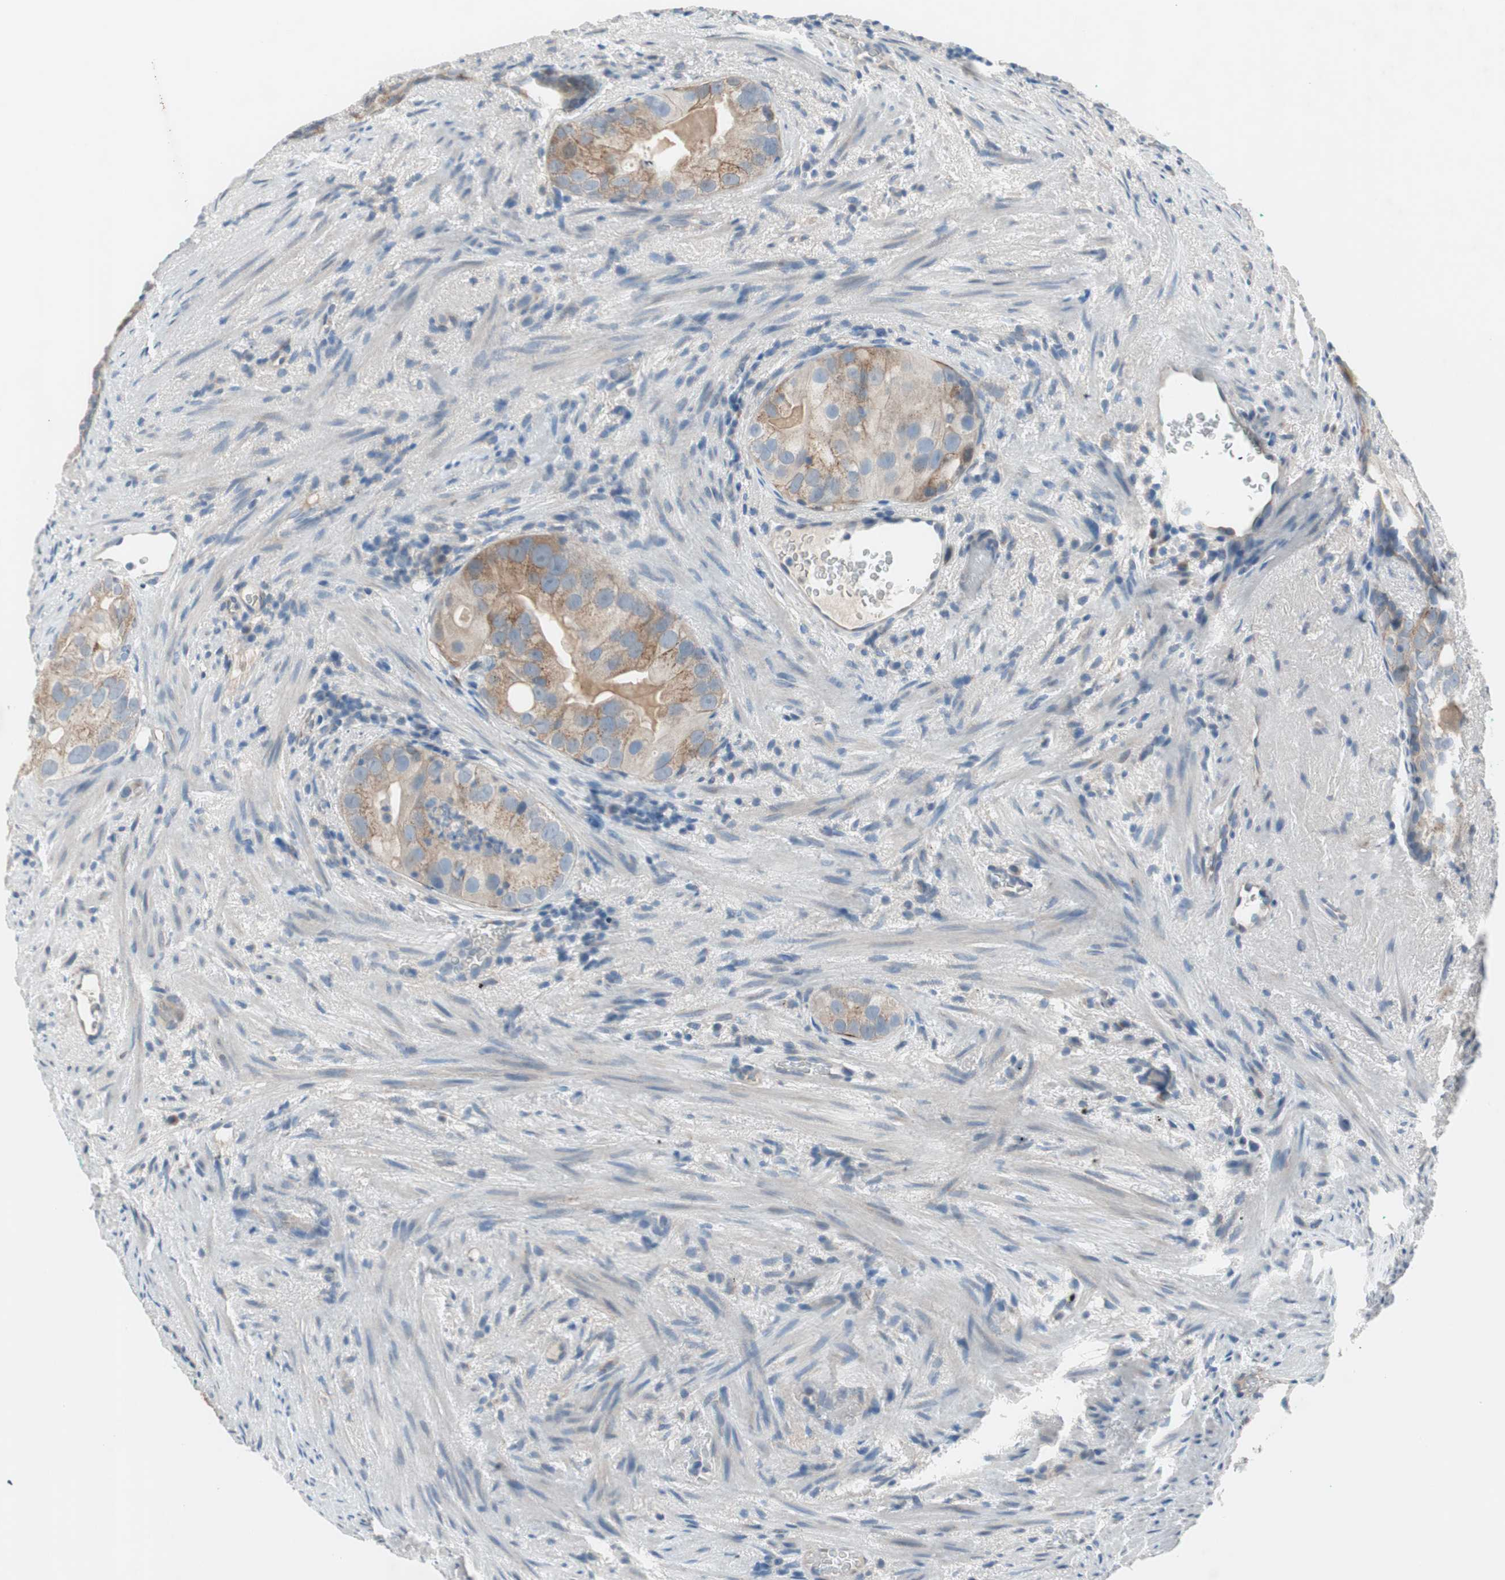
{"staining": {"intensity": "moderate", "quantity": ">75%", "location": "cytoplasmic/membranous"}, "tissue": "prostate cancer", "cell_type": "Tumor cells", "image_type": "cancer", "snomed": [{"axis": "morphology", "description": "Adenocarcinoma, High grade"}, {"axis": "topography", "description": "Prostate"}], "caption": "Tumor cells exhibit medium levels of moderate cytoplasmic/membranous staining in approximately >75% of cells in human prostate cancer (high-grade adenocarcinoma). (brown staining indicates protein expression, while blue staining denotes nuclei).", "gene": "PRRG4", "patient": {"sex": "male", "age": 66}}